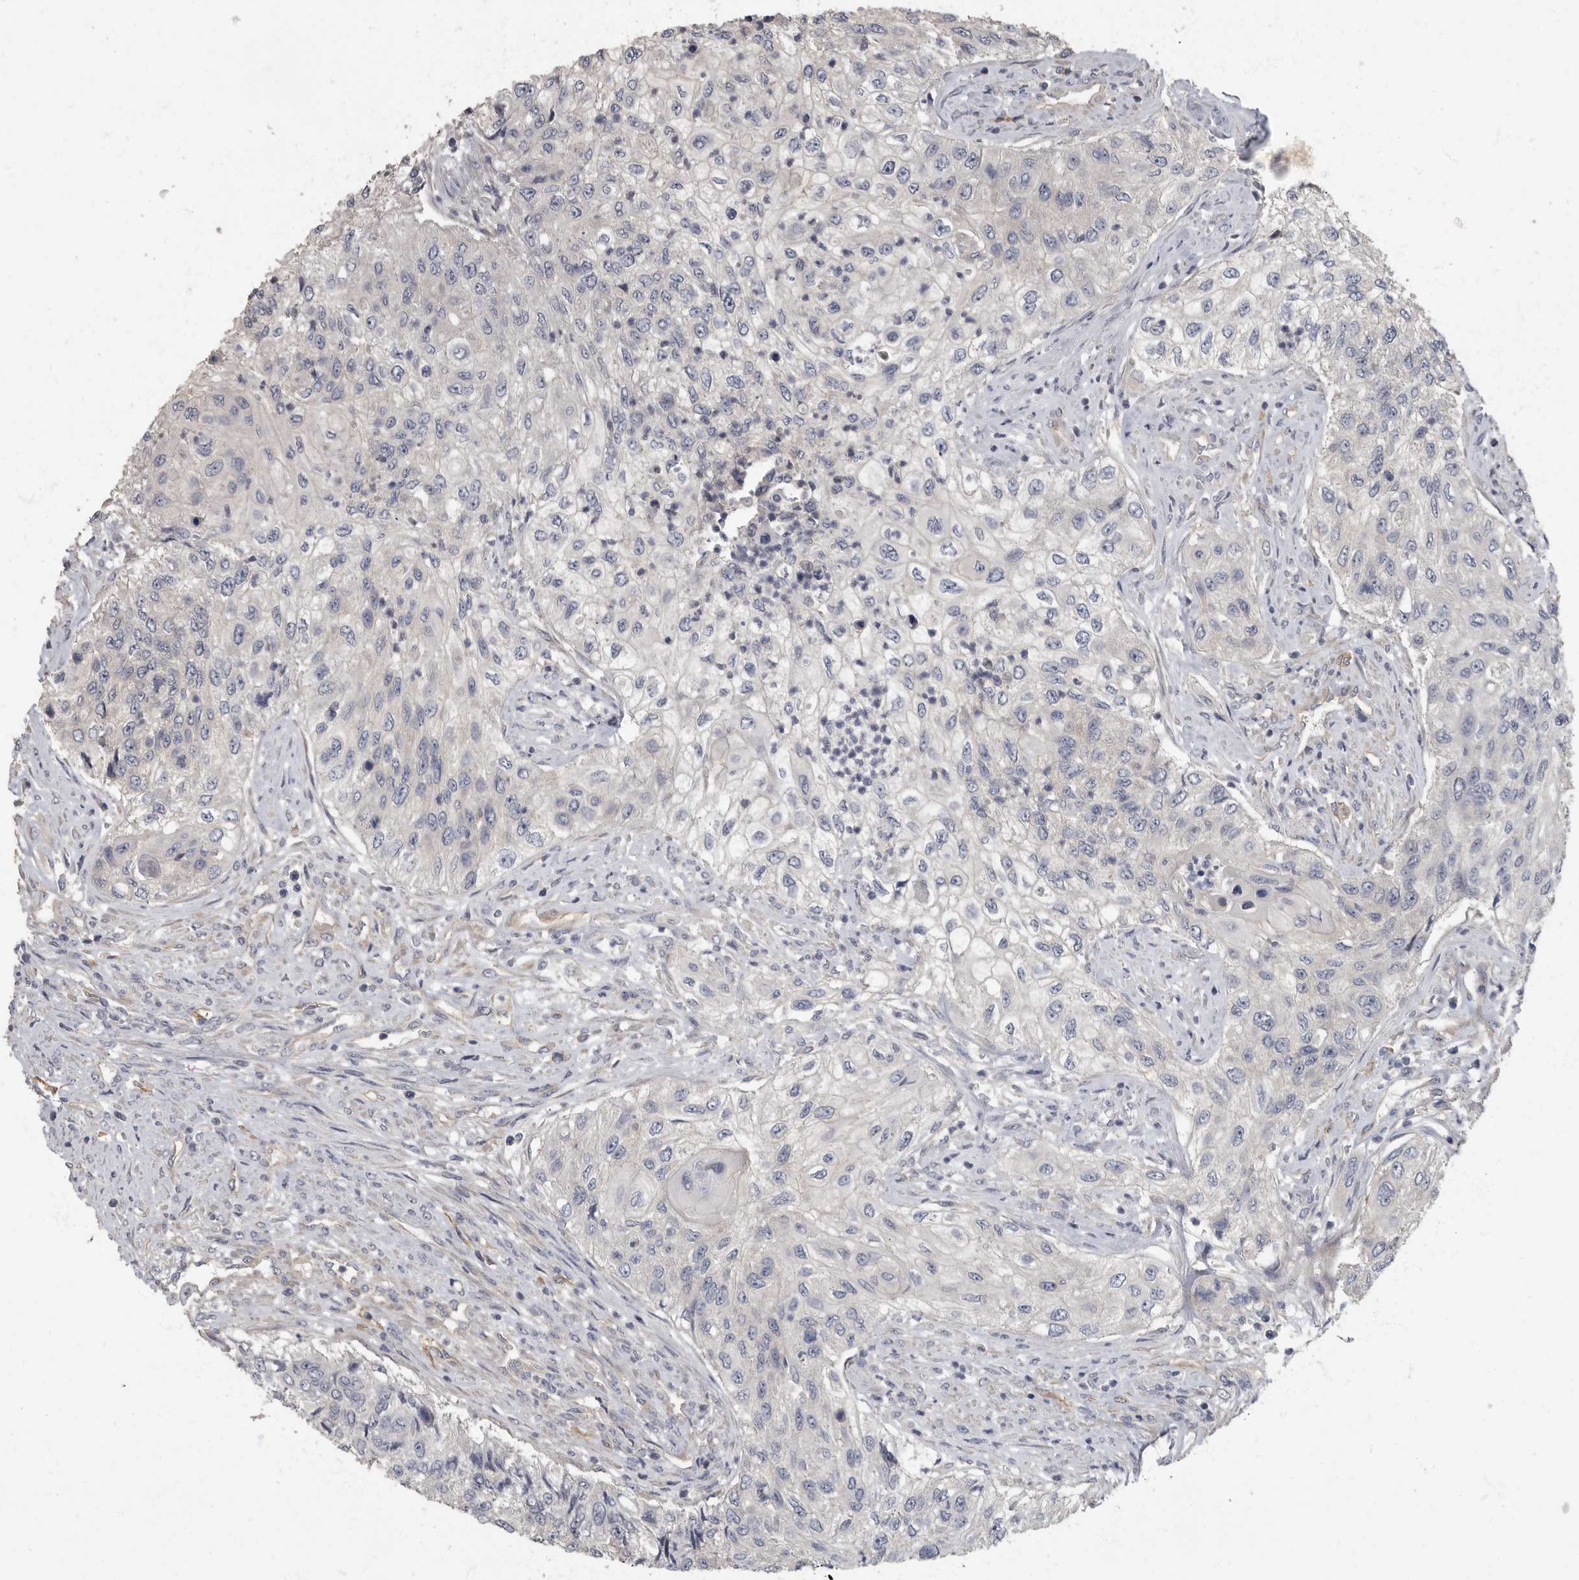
{"staining": {"intensity": "negative", "quantity": "none", "location": "none"}, "tissue": "urothelial cancer", "cell_type": "Tumor cells", "image_type": "cancer", "snomed": [{"axis": "morphology", "description": "Urothelial carcinoma, High grade"}, {"axis": "topography", "description": "Urinary bladder"}], "caption": "The micrograph displays no staining of tumor cells in urothelial cancer.", "gene": "PDK1", "patient": {"sex": "female", "age": 60}}